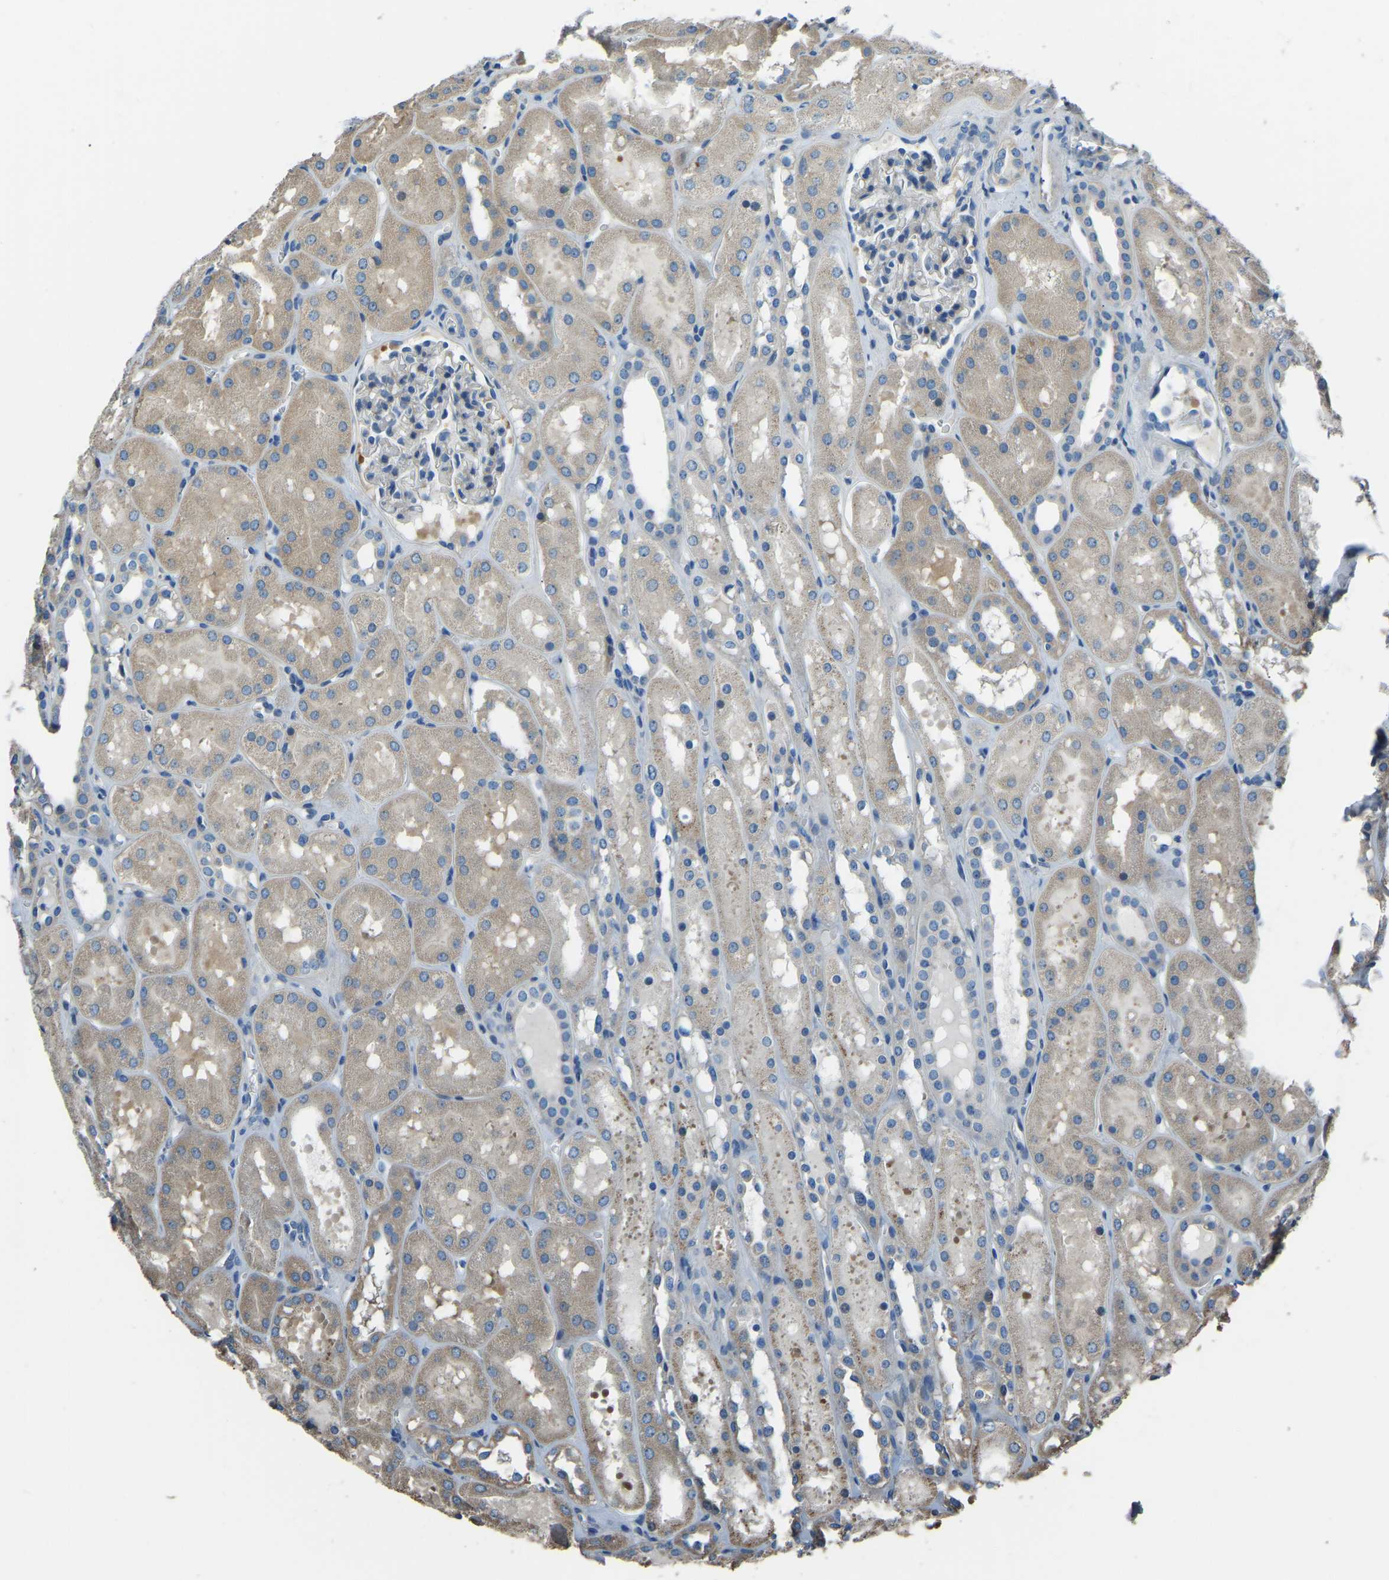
{"staining": {"intensity": "negative", "quantity": "none", "location": "none"}, "tissue": "kidney", "cell_type": "Cells in glomeruli", "image_type": "normal", "snomed": [{"axis": "morphology", "description": "Normal tissue, NOS"}, {"axis": "topography", "description": "Kidney"}, {"axis": "topography", "description": "Urinary bladder"}], "caption": "Cells in glomeruli are negative for brown protein staining in unremarkable kidney.", "gene": "COL3A1", "patient": {"sex": "male", "age": 16}}